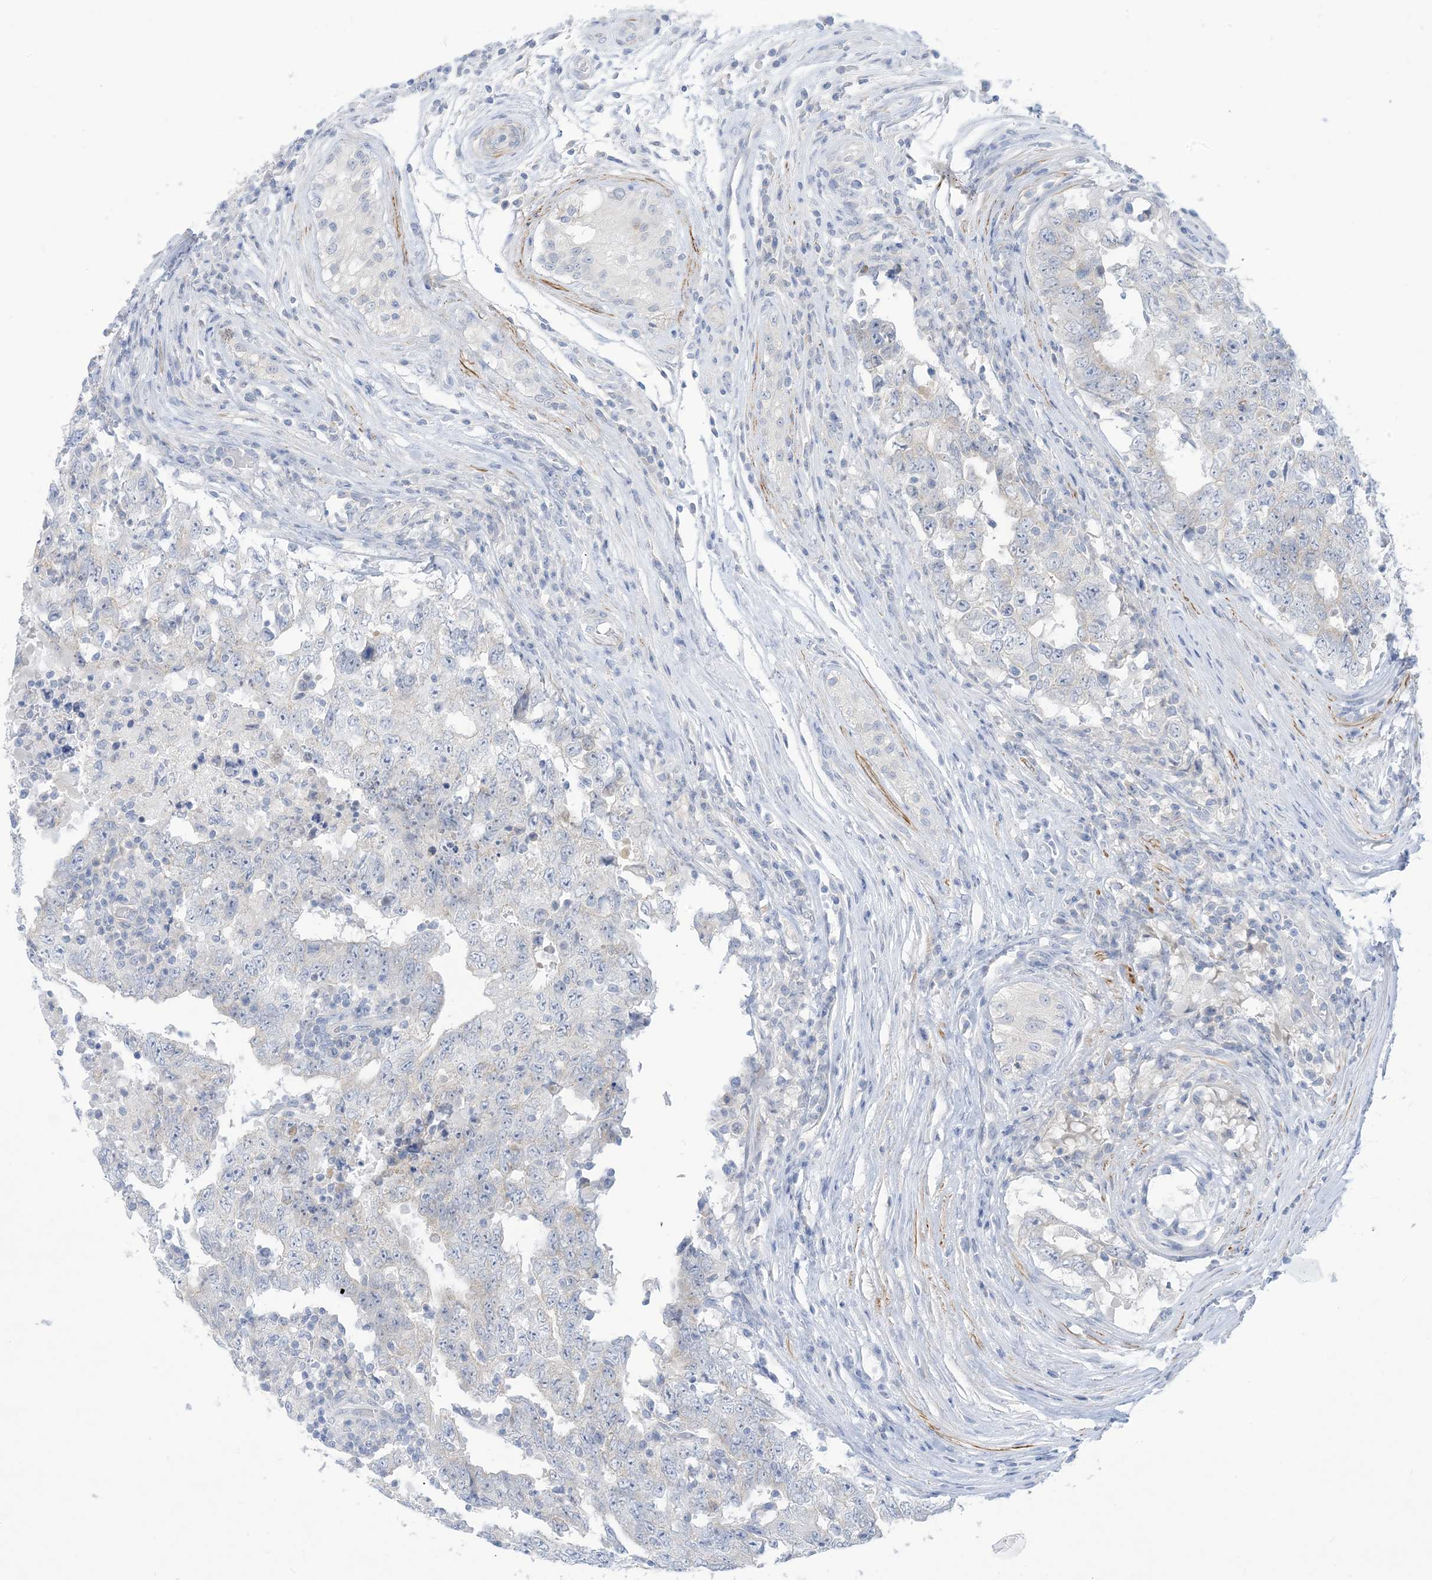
{"staining": {"intensity": "negative", "quantity": "none", "location": "none"}, "tissue": "testis cancer", "cell_type": "Tumor cells", "image_type": "cancer", "snomed": [{"axis": "morphology", "description": "Carcinoma, Embryonal, NOS"}, {"axis": "topography", "description": "Testis"}], "caption": "The micrograph shows no significant expression in tumor cells of embryonal carcinoma (testis).", "gene": "MARS2", "patient": {"sex": "male", "age": 26}}